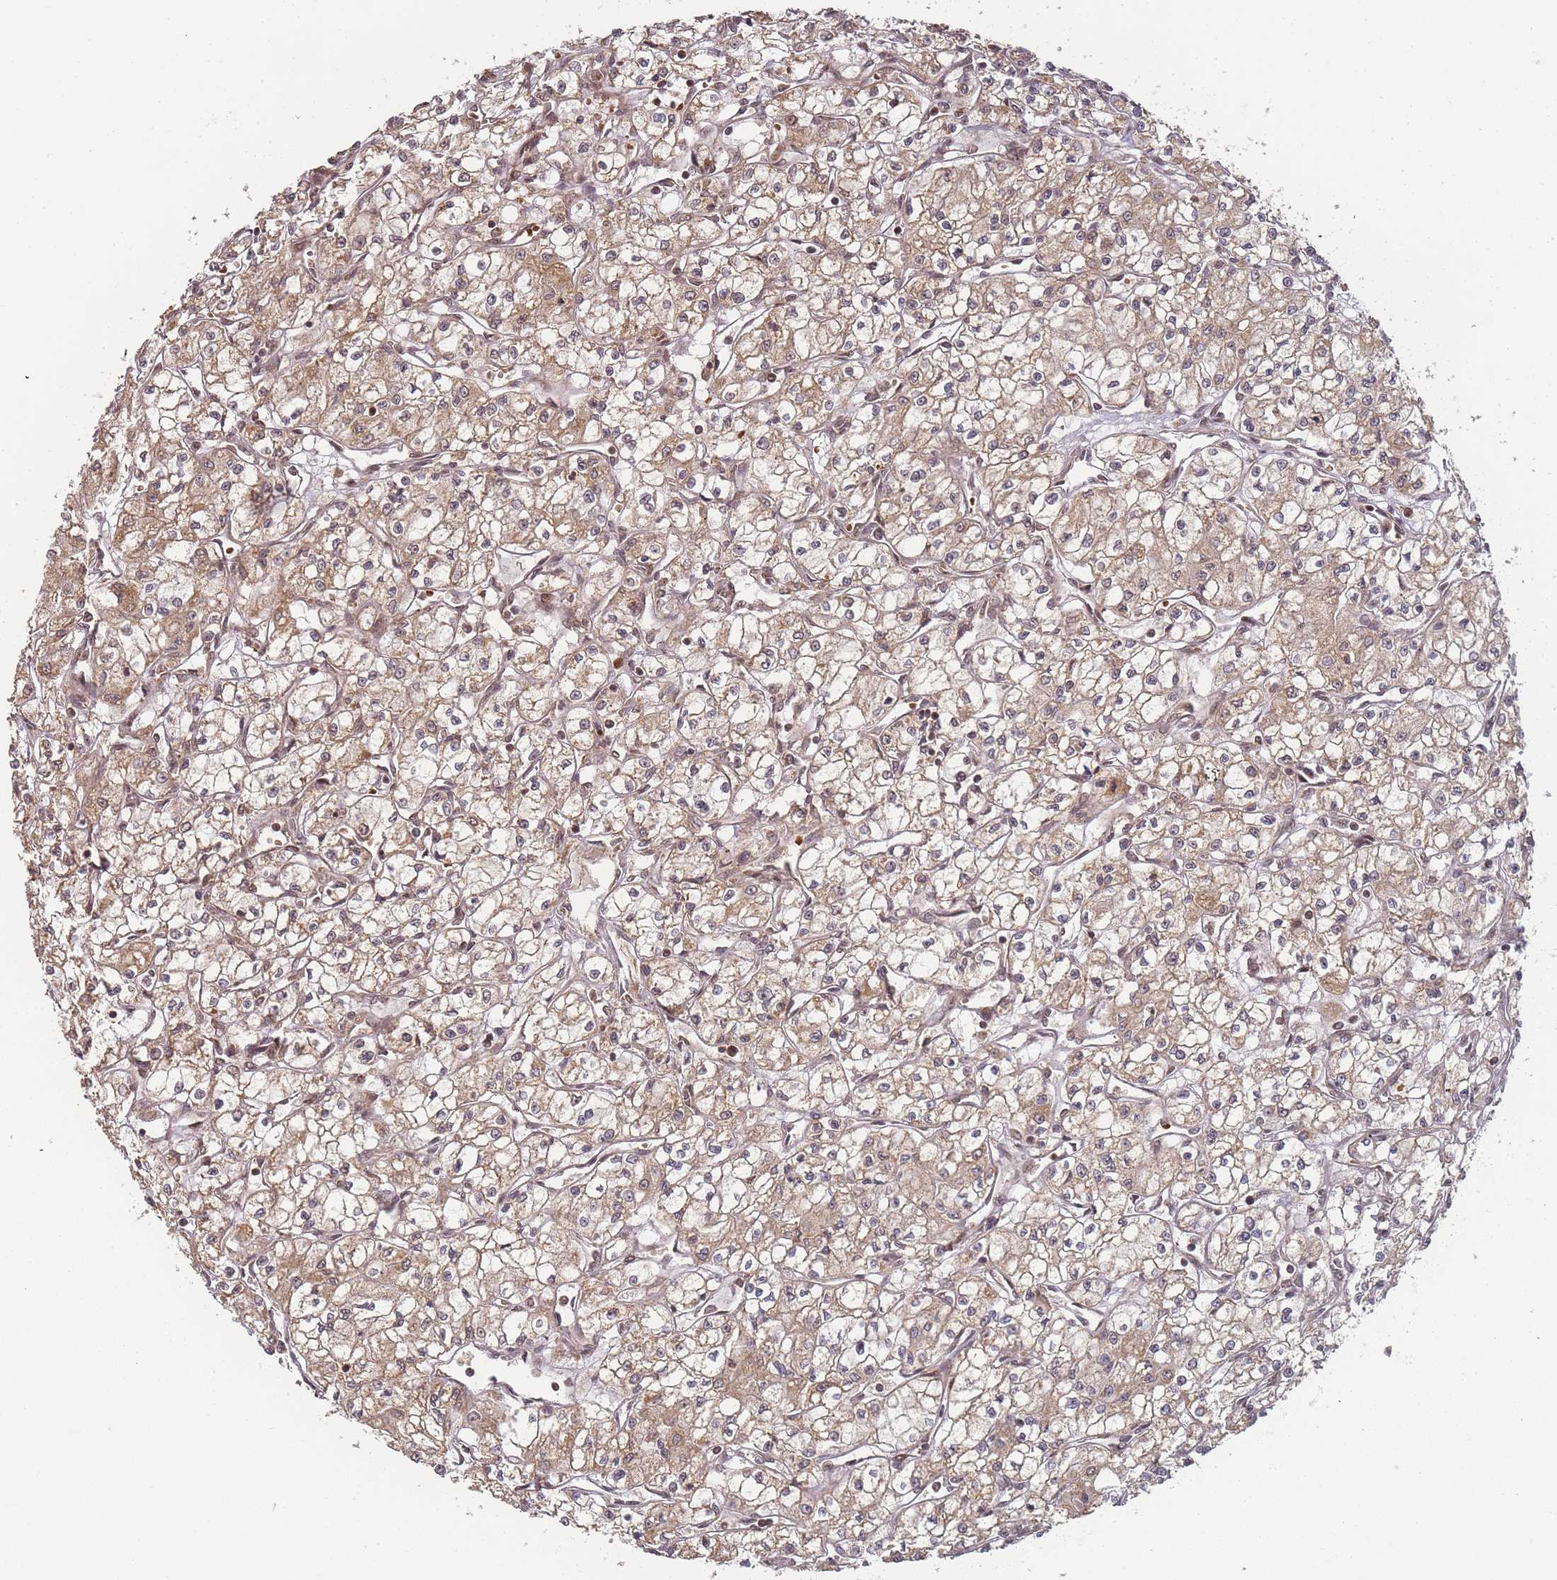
{"staining": {"intensity": "weak", "quantity": ">75%", "location": "cytoplasmic/membranous"}, "tissue": "renal cancer", "cell_type": "Tumor cells", "image_type": "cancer", "snomed": [{"axis": "morphology", "description": "Adenocarcinoma, NOS"}, {"axis": "topography", "description": "Kidney"}], "caption": "A high-resolution histopathology image shows immunohistochemistry (IHC) staining of renal cancer (adenocarcinoma), which displays weak cytoplasmic/membranous expression in about >75% of tumor cells. (Brightfield microscopy of DAB IHC at high magnification).", "gene": "ZNF497", "patient": {"sex": "male", "age": 59}}